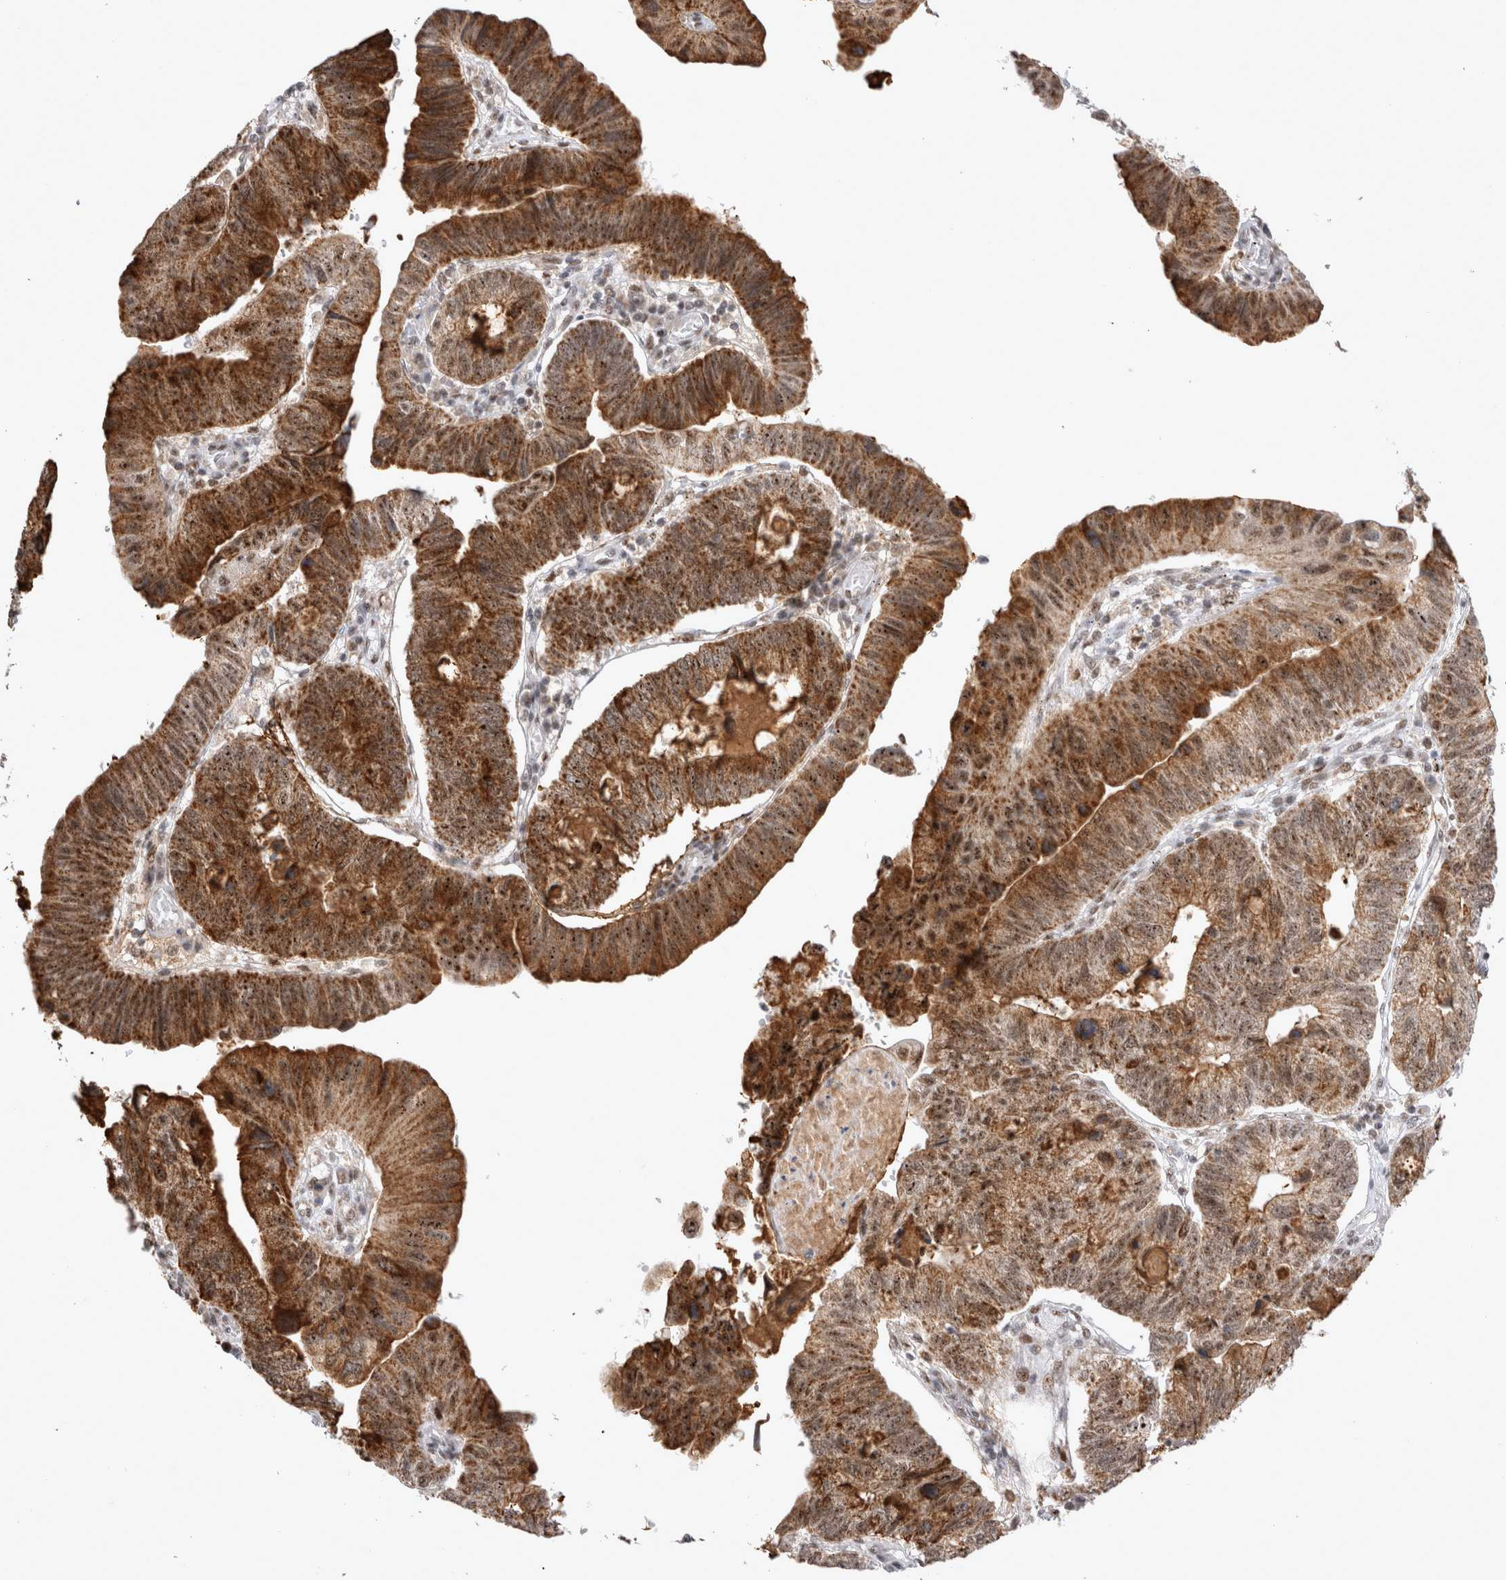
{"staining": {"intensity": "strong", "quantity": ">75%", "location": "cytoplasmic/membranous,nuclear"}, "tissue": "stomach cancer", "cell_type": "Tumor cells", "image_type": "cancer", "snomed": [{"axis": "morphology", "description": "Adenocarcinoma, NOS"}, {"axis": "topography", "description": "Stomach"}], "caption": "Stomach adenocarcinoma stained for a protein reveals strong cytoplasmic/membranous and nuclear positivity in tumor cells. The protein is stained brown, and the nuclei are stained in blue (DAB IHC with brightfield microscopy, high magnification).", "gene": "MRPL37", "patient": {"sex": "male", "age": 59}}